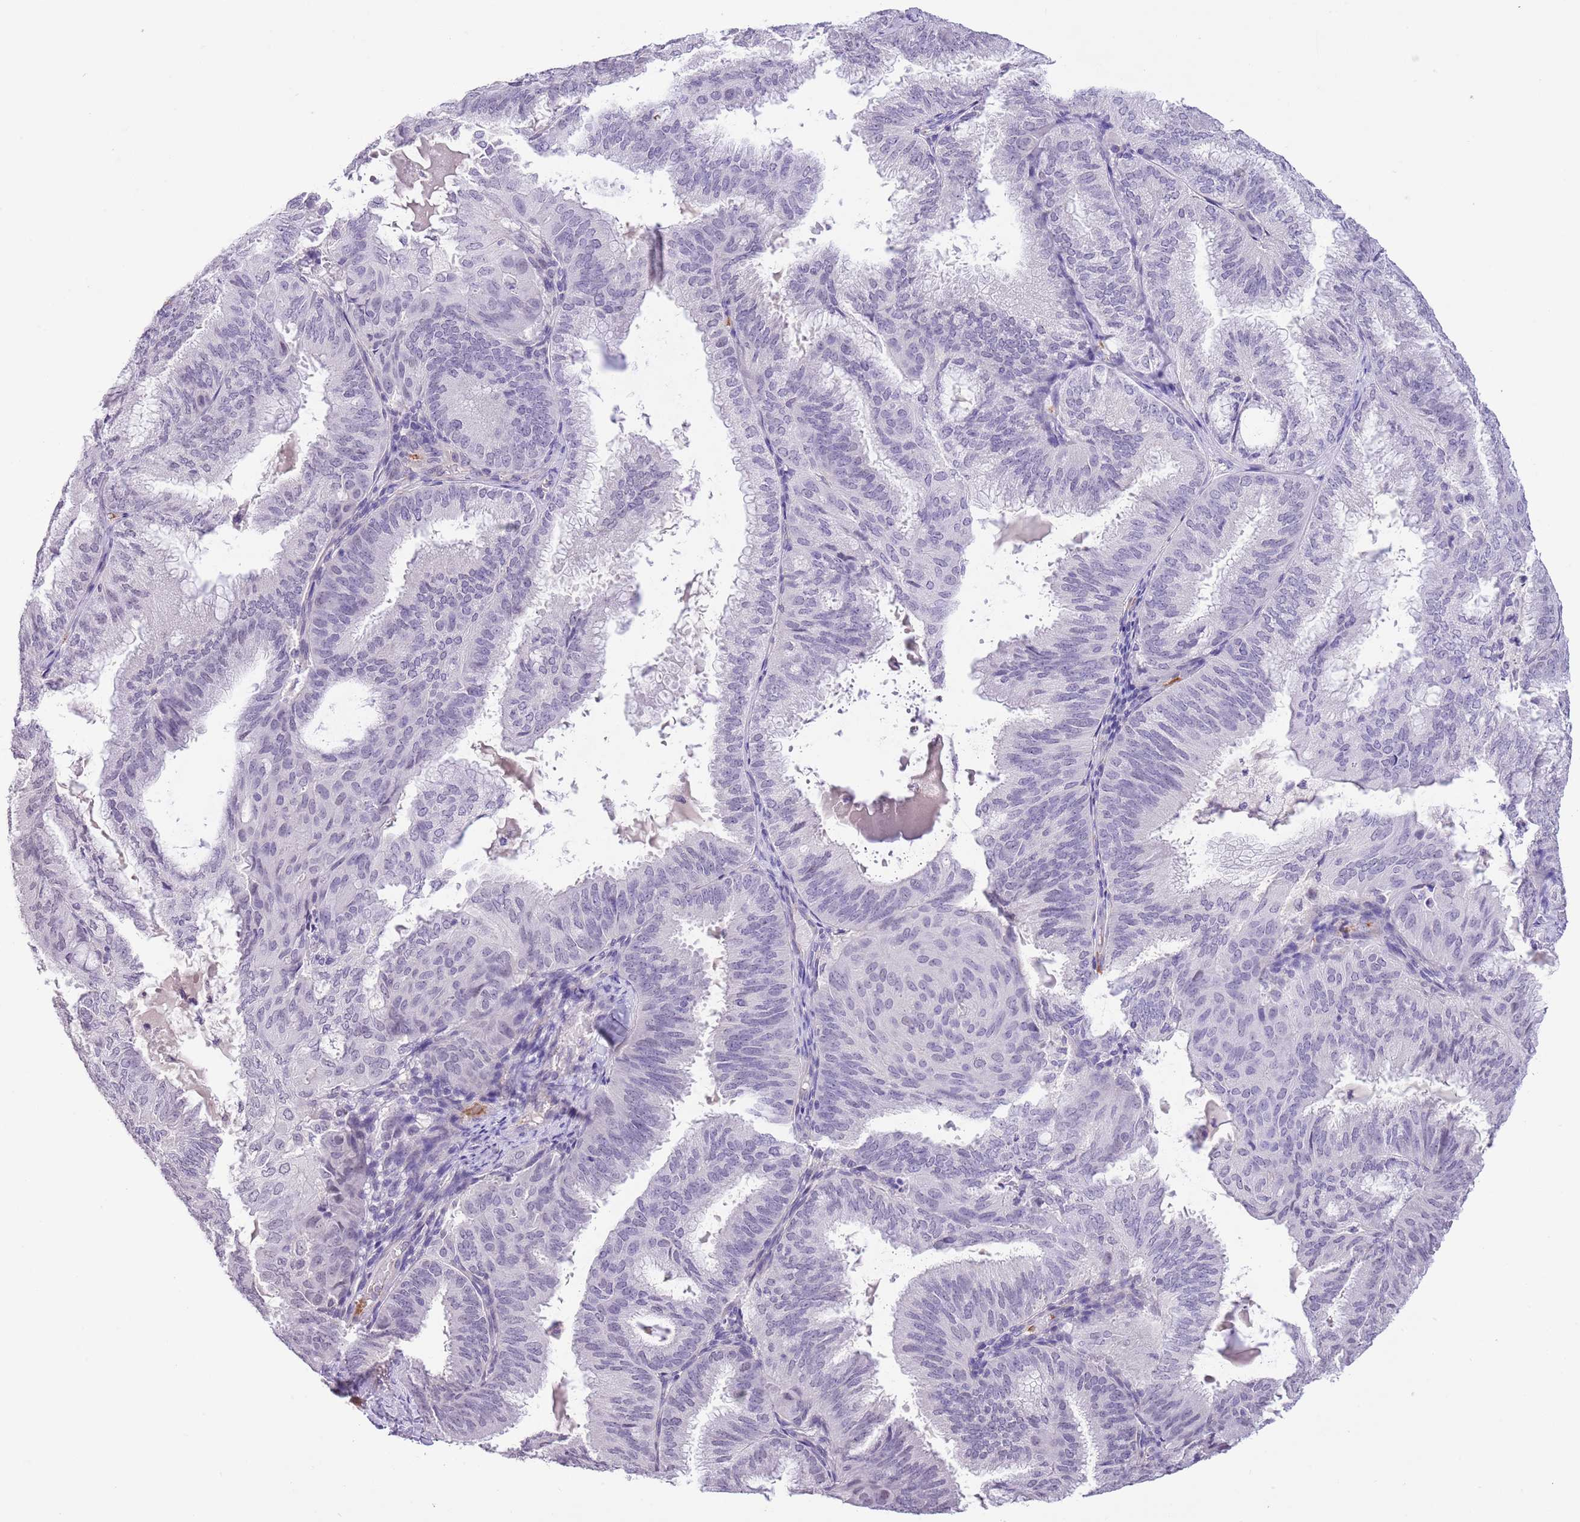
{"staining": {"intensity": "negative", "quantity": "none", "location": "none"}, "tissue": "endometrial cancer", "cell_type": "Tumor cells", "image_type": "cancer", "snomed": [{"axis": "morphology", "description": "Adenocarcinoma, NOS"}, {"axis": "topography", "description": "Endometrium"}], "caption": "The immunohistochemistry (IHC) micrograph has no significant positivity in tumor cells of endometrial adenocarcinoma tissue.", "gene": "MIDN", "patient": {"sex": "female", "age": 49}}